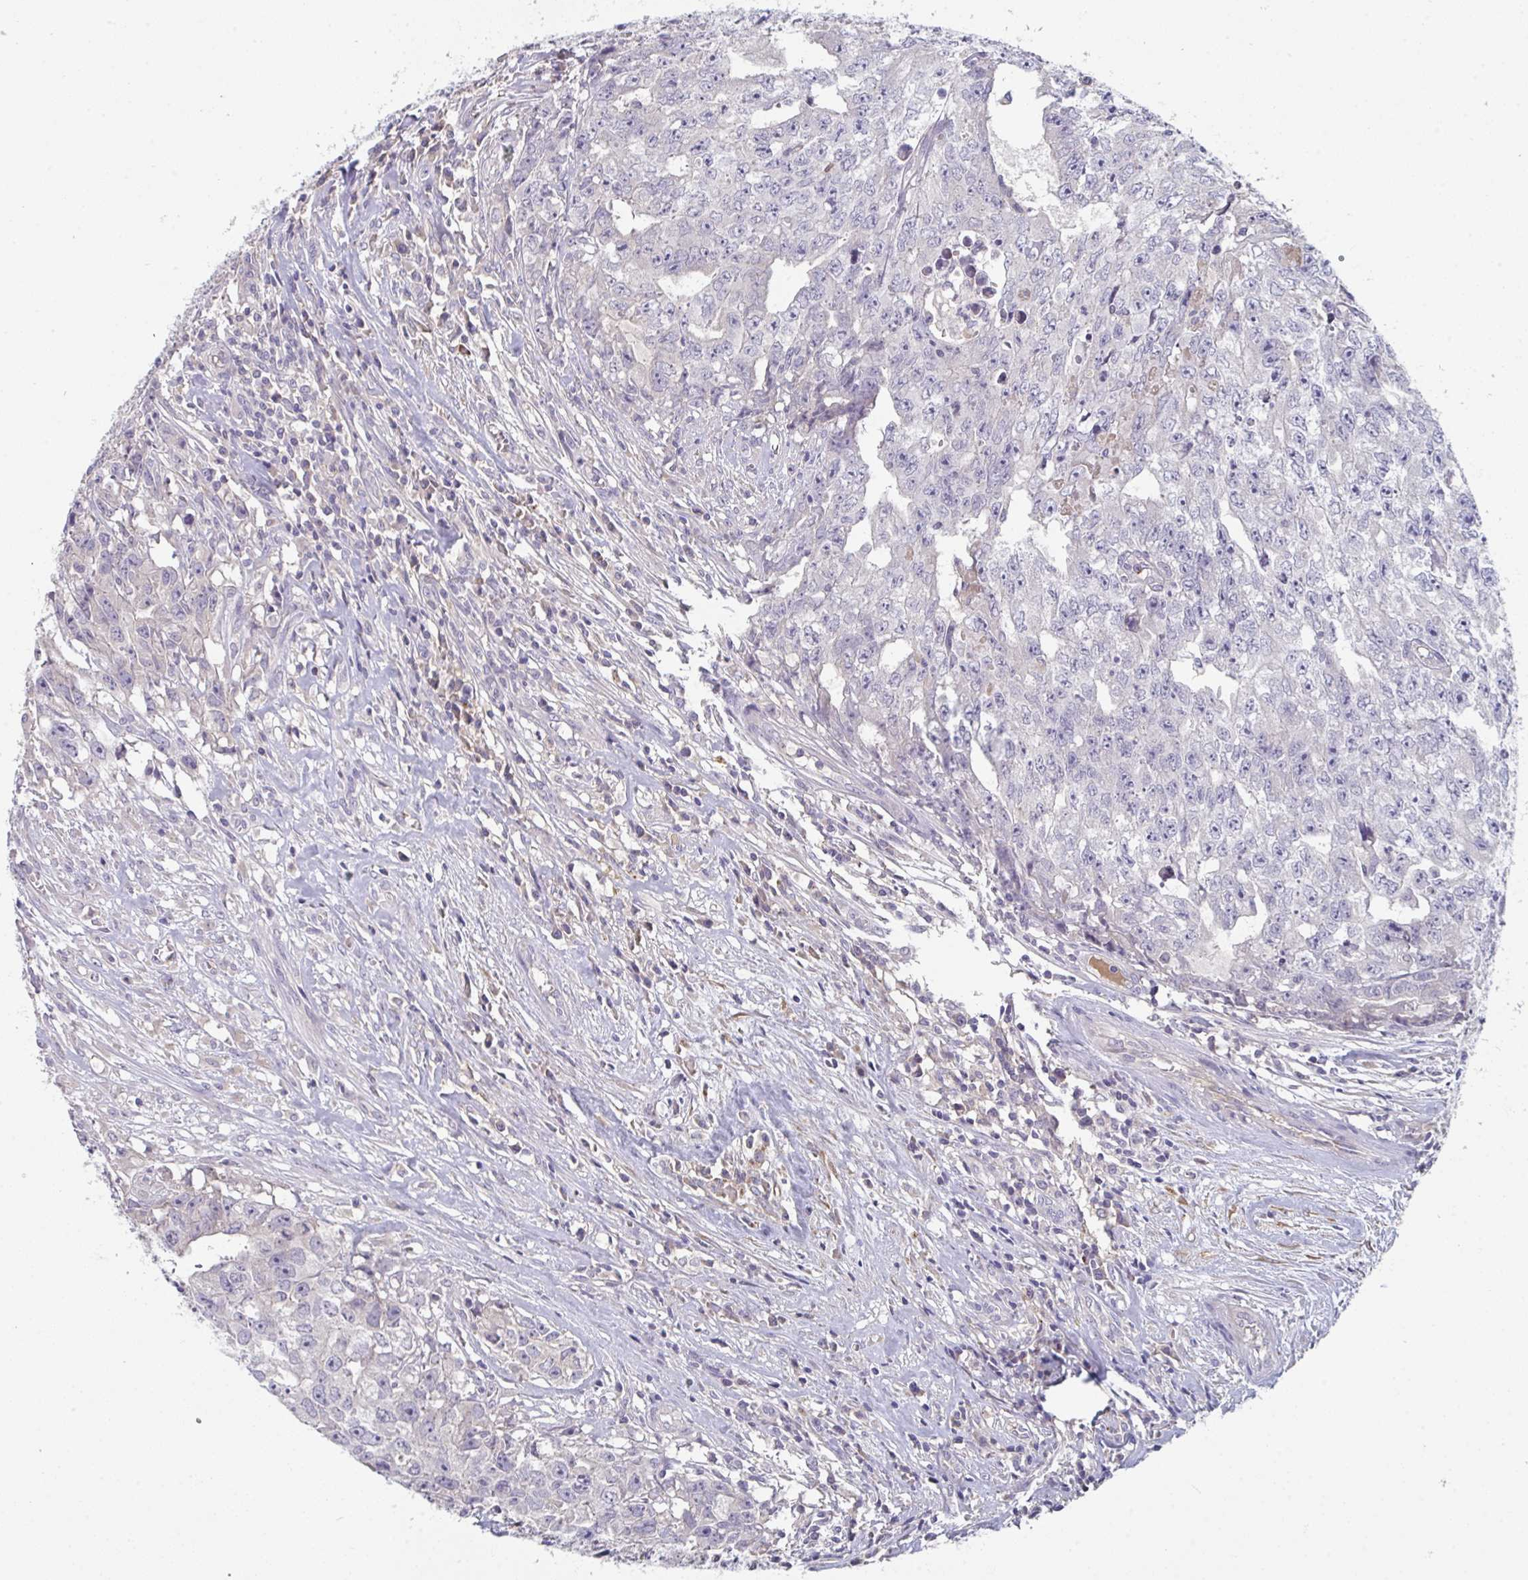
{"staining": {"intensity": "negative", "quantity": "none", "location": "none"}, "tissue": "testis cancer", "cell_type": "Tumor cells", "image_type": "cancer", "snomed": [{"axis": "morphology", "description": "Carcinoma, Embryonal, NOS"}, {"axis": "morphology", "description": "Teratoma, malignant, NOS"}, {"axis": "topography", "description": "Testis"}], "caption": "Immunohistochemistry image of neoplastic tissue: testis embryonal carcinoma stained with DAB displays no significant protein staining in tumor cells.", "gene": "HGFAC", "patient": {"sex": "male", "age": 24}}